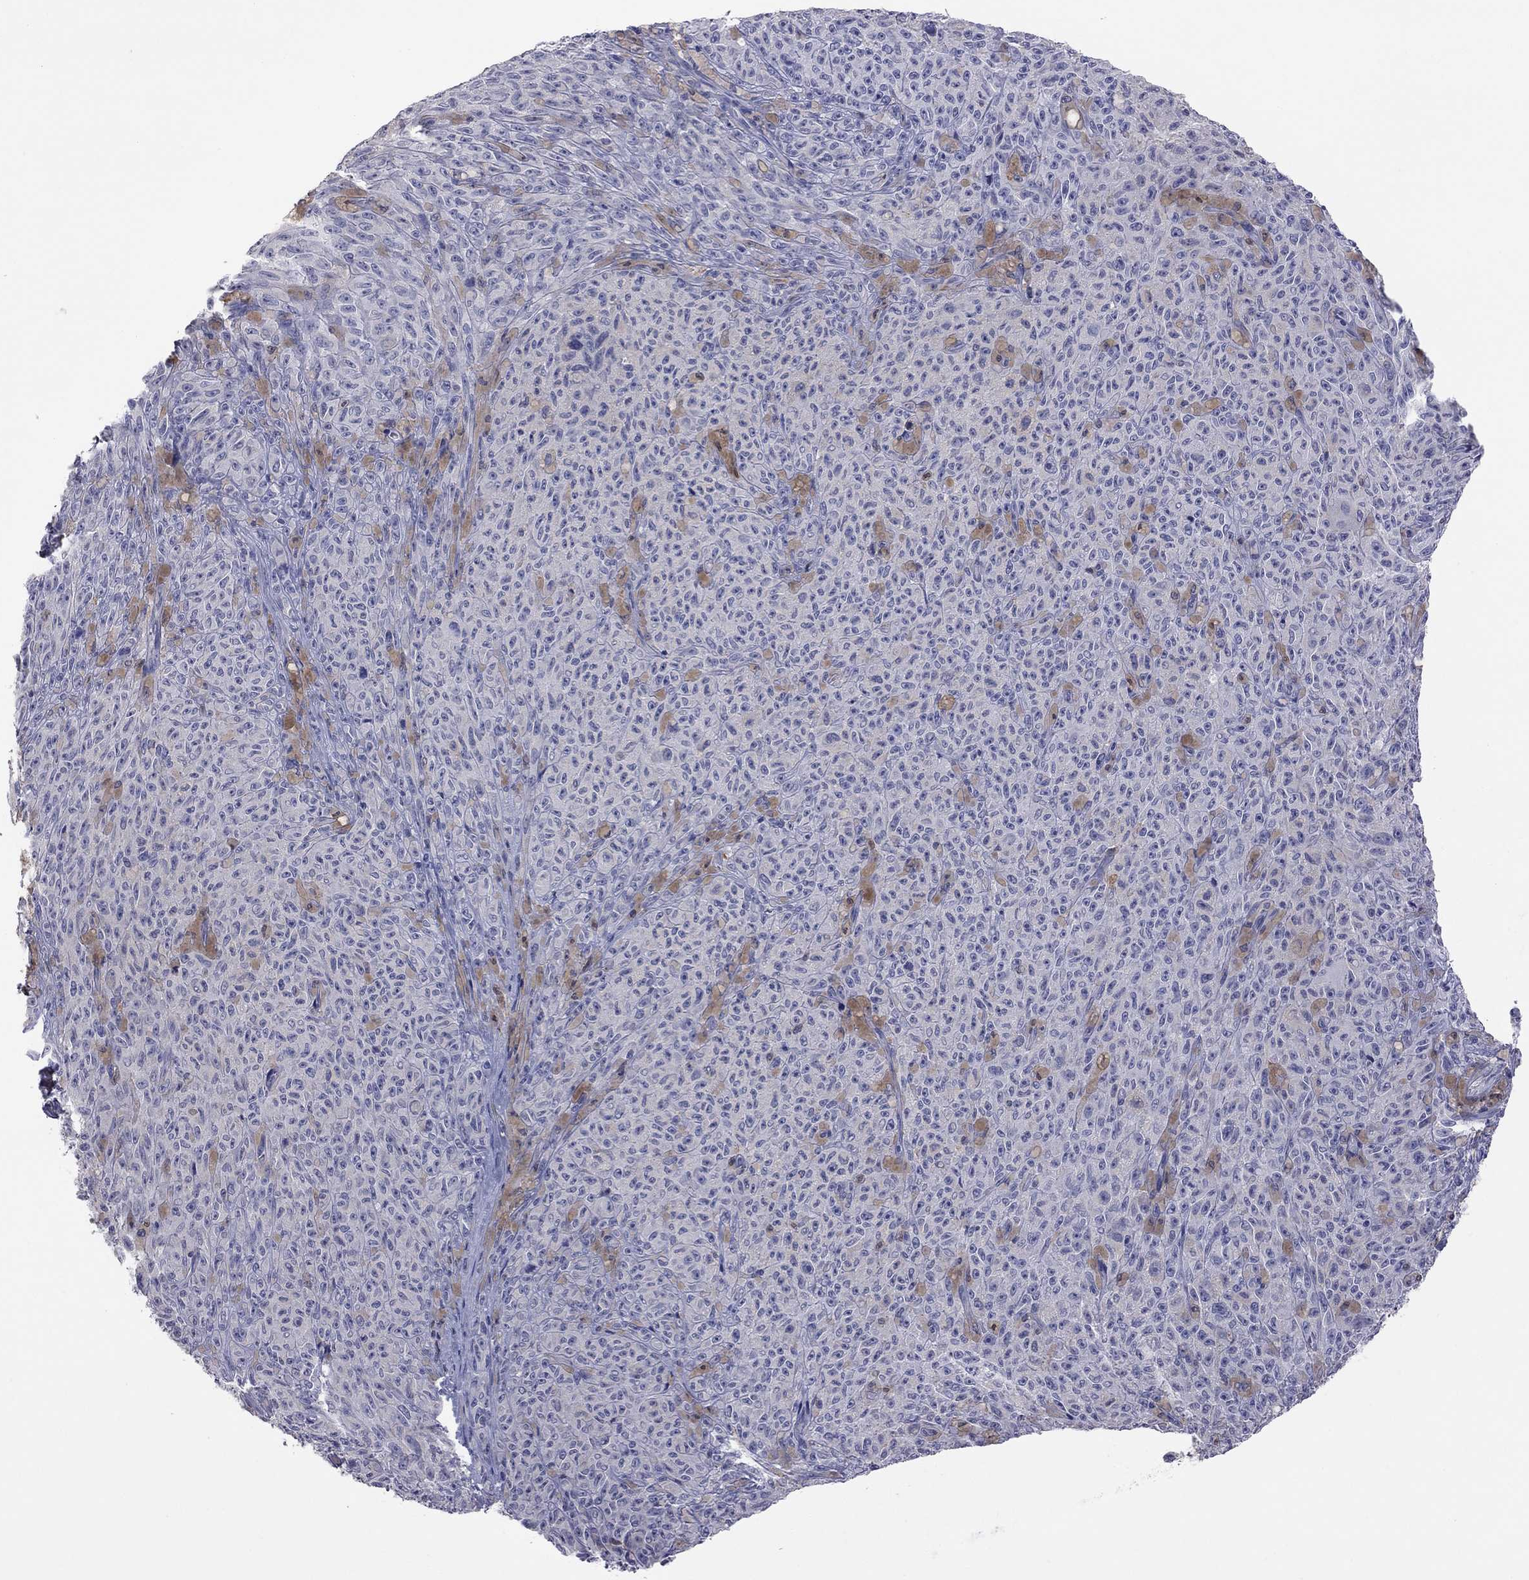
{"staining": {"intensity": "negative", "quantity": "none", "location": "none"}, "tissue": "melanoma", "cell_type": "Tumor cells", "image_type": "cancer", "snomed": [{"axis": "morphology", "description": "Malignant melanoma, NOS"}, {"axis": "topography", "description": "Skin"}], "caption": "The IHC image has no significant staining in tumor cells of melanoma tissue.", "gene": "HYLS1", "patient": {"sex": "female", "age": 82}}